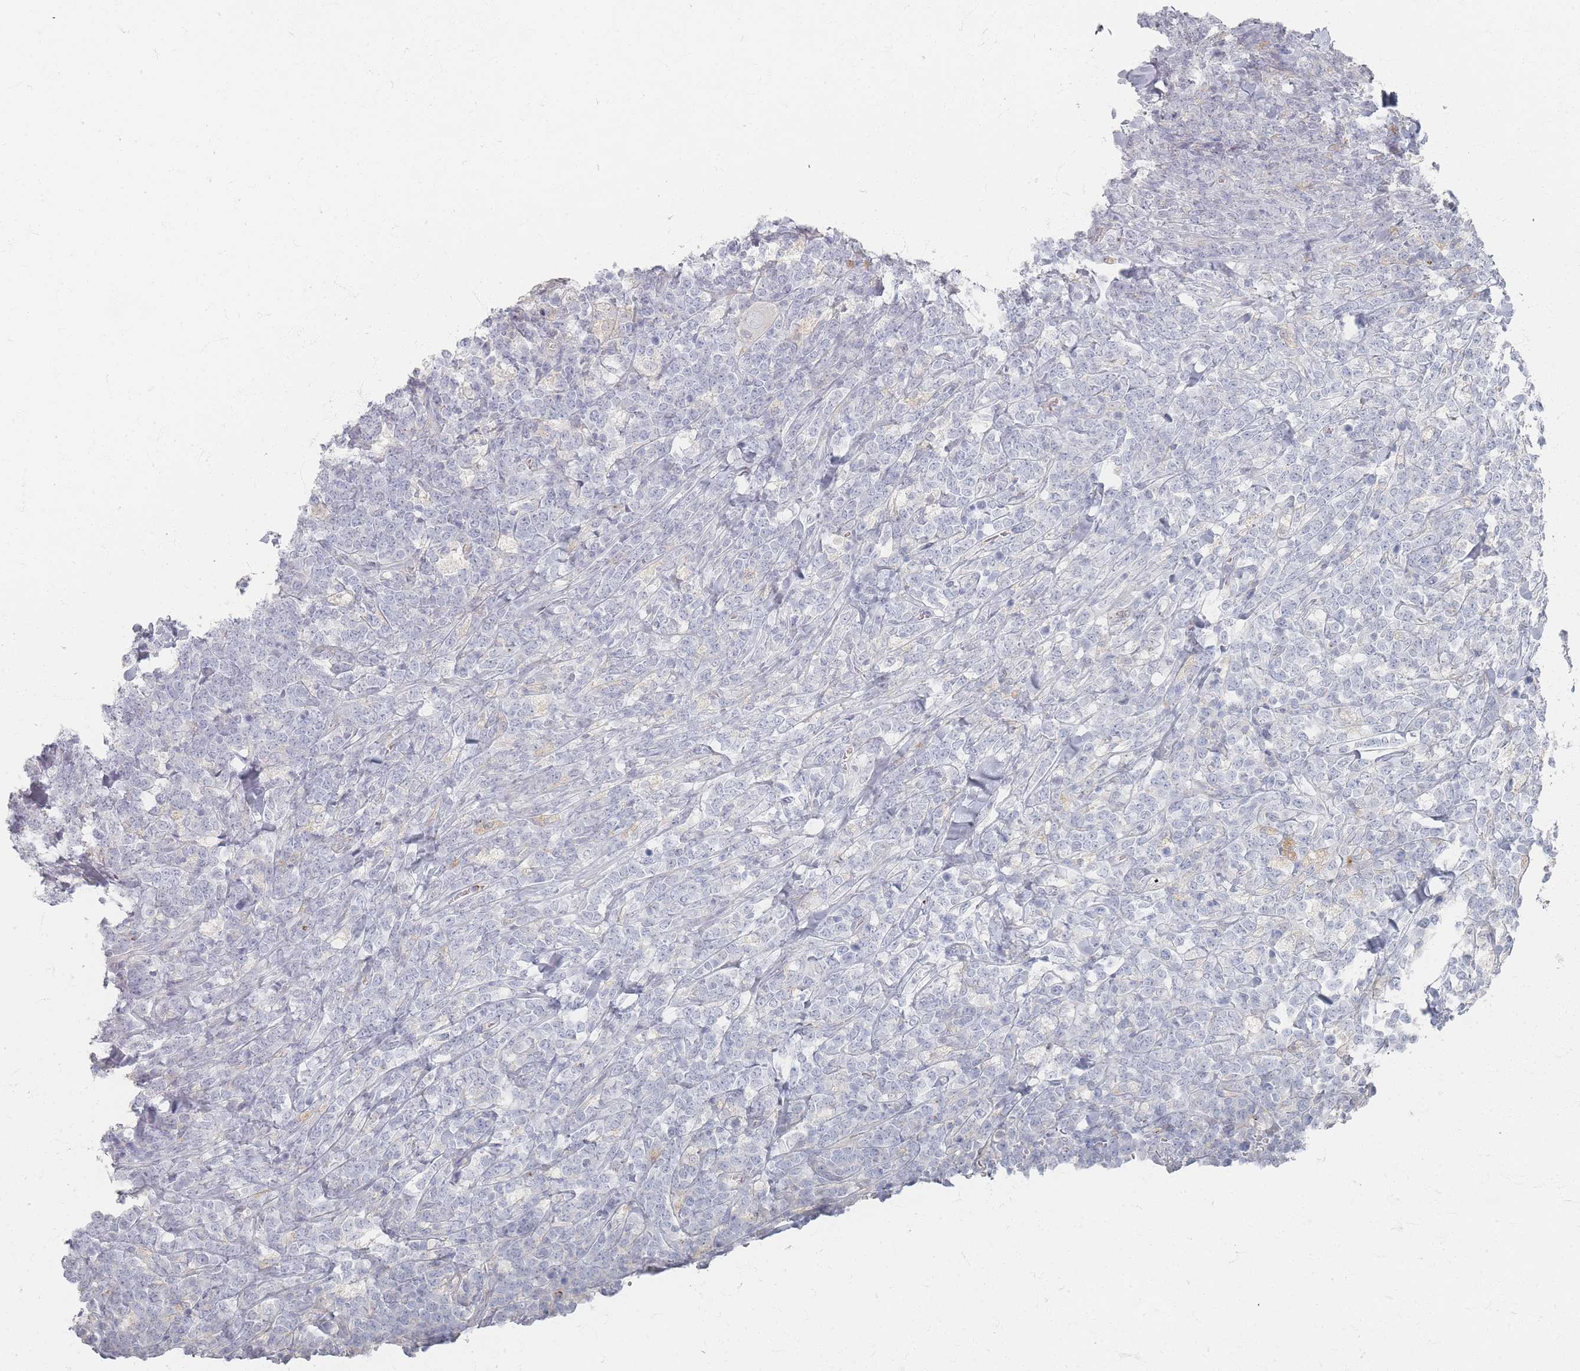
{"staining": {"intensity": "negative", "quantity": "none", "location": "none"}, "tissue": "lymphoma", "cell_type": "Tumor cells", "image_type": "cancer", "snomed": [{"axis": "morphology", "description": "Malignant lymphoma, non-Hodgkin's type, High grade"}, {"axis": "topography", "description": "Small intestine"}], "caption": "An image of lymphoma stained for a protein reveals no brown staining in tumor cells.", "gene": "SLC2A11", "patient": {"sex": "male", "age": 8}}